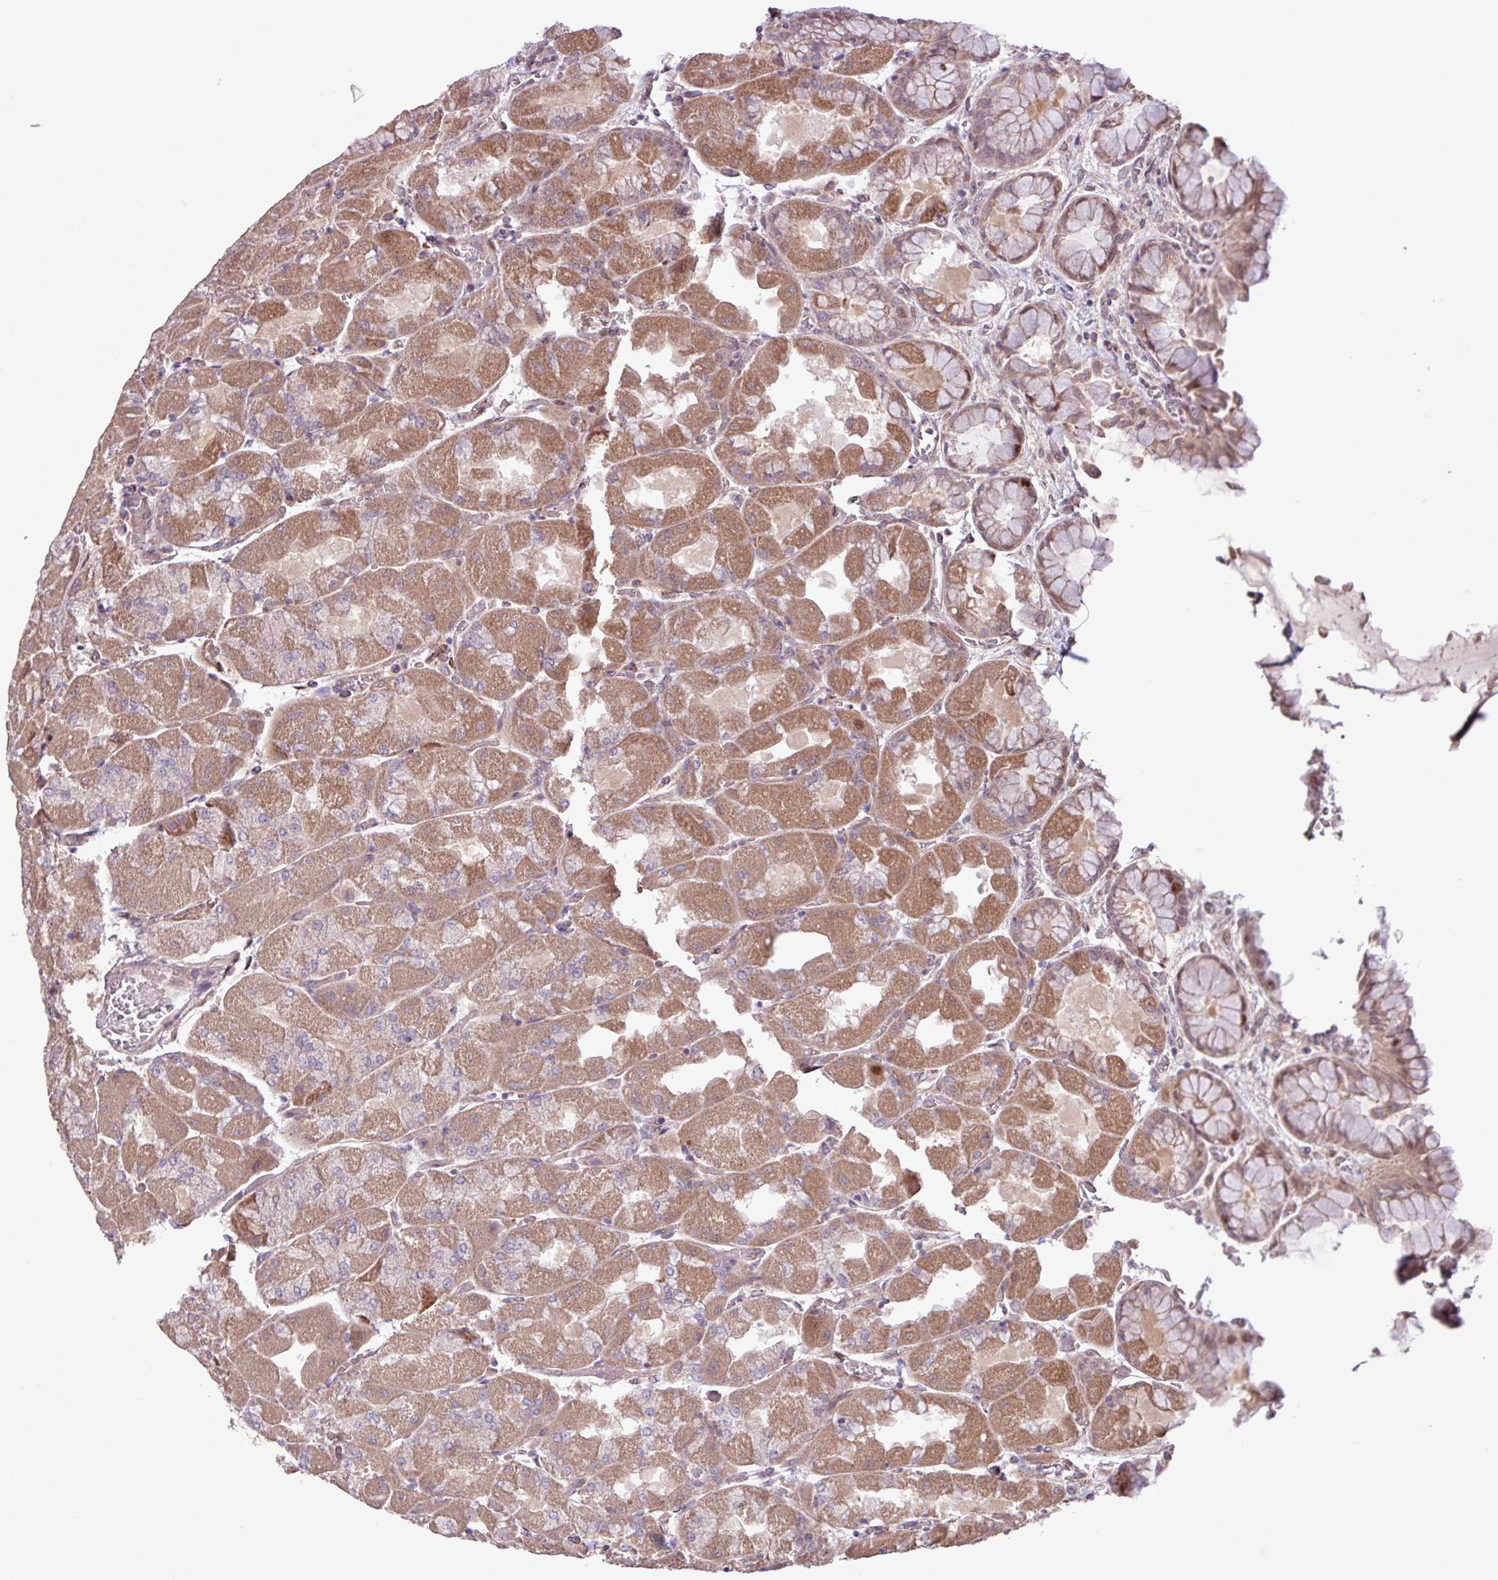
{"staining": {"intensity": "moderate", "quantity": ">75%", "location": "cytoplasmic/membranous,nuclear"}, "tissue": "stomach", "cell_type": "Glandular cells", "image_type": "normal", "snomed": [{"axis": "morphology", "description": "Normal tissue, NOS"}, {"axis": "topography", "description": "Stomach"}], "caption": "The photomicrograph shows staining of unremarkable stomach, revealing moderate cytoplasmic/membranous,nuclear protein positivity (brown color) within glandular cells.", "gene": "PDPR", "patient": {"sex": "female", "age": 61}}